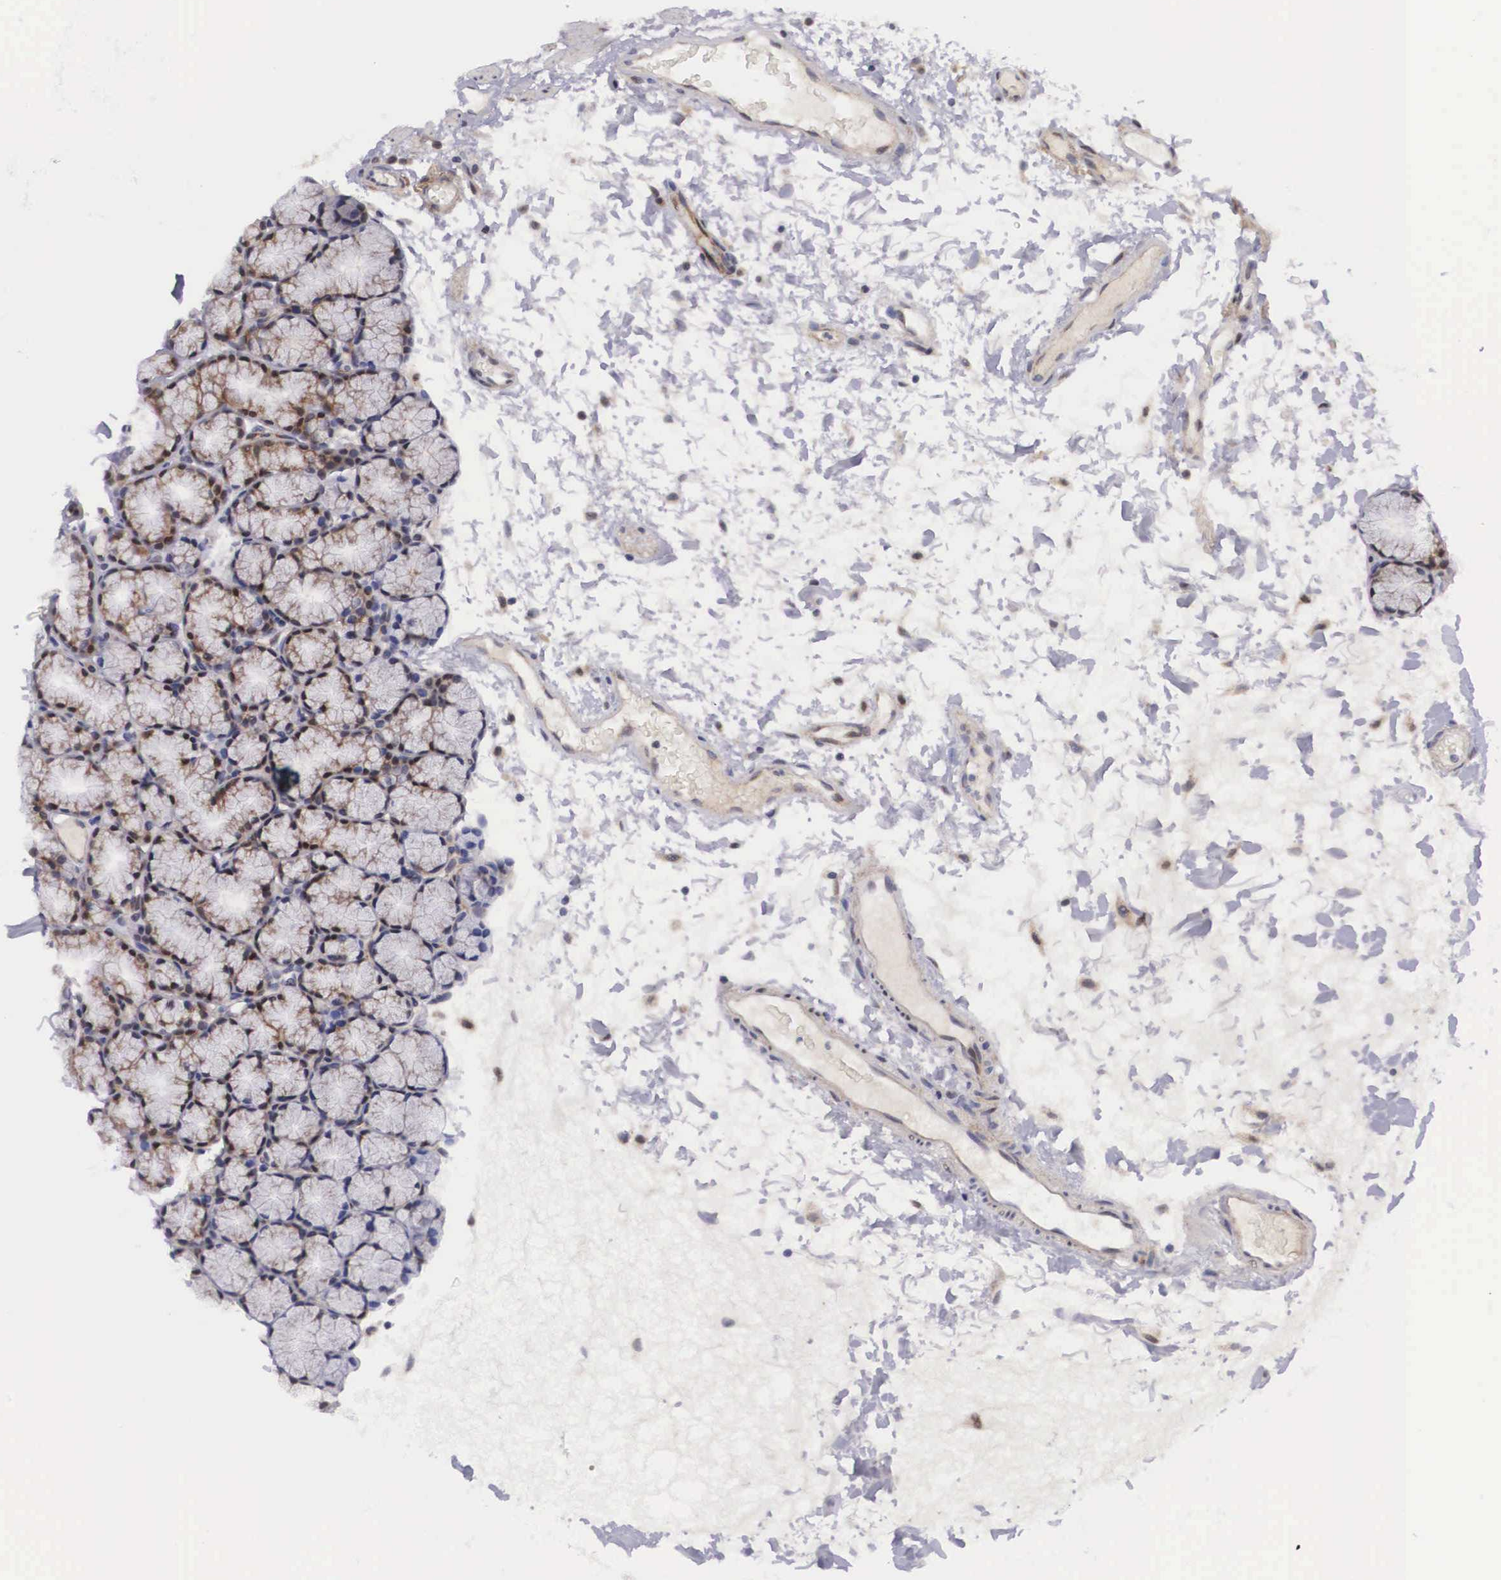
{"staining": {"intensity": "strong", "quantity": ">75%", "location": "cytoplasmic/membranous,nuclear"}, "tissue": "duodenum", "cell_type": "Glandular cells", "image_type": "normal", "snomed": [{"axis": "morphology", "description": "Normal tissue, NOS"}, {"axis": "topography", "description": "Duodenum"}], "caption": "Protein staining by IHC shows strong cytoplasmic/membranous,nuclear expression in approximately >75% of glandular cells in normal duodenum. (Stains: DAB in brown, nuclei in blue, Microscopy: brightfield microscopy at high magnification).", "gene": "EMID1", "patient": {"sex": "female", "age": 48}}